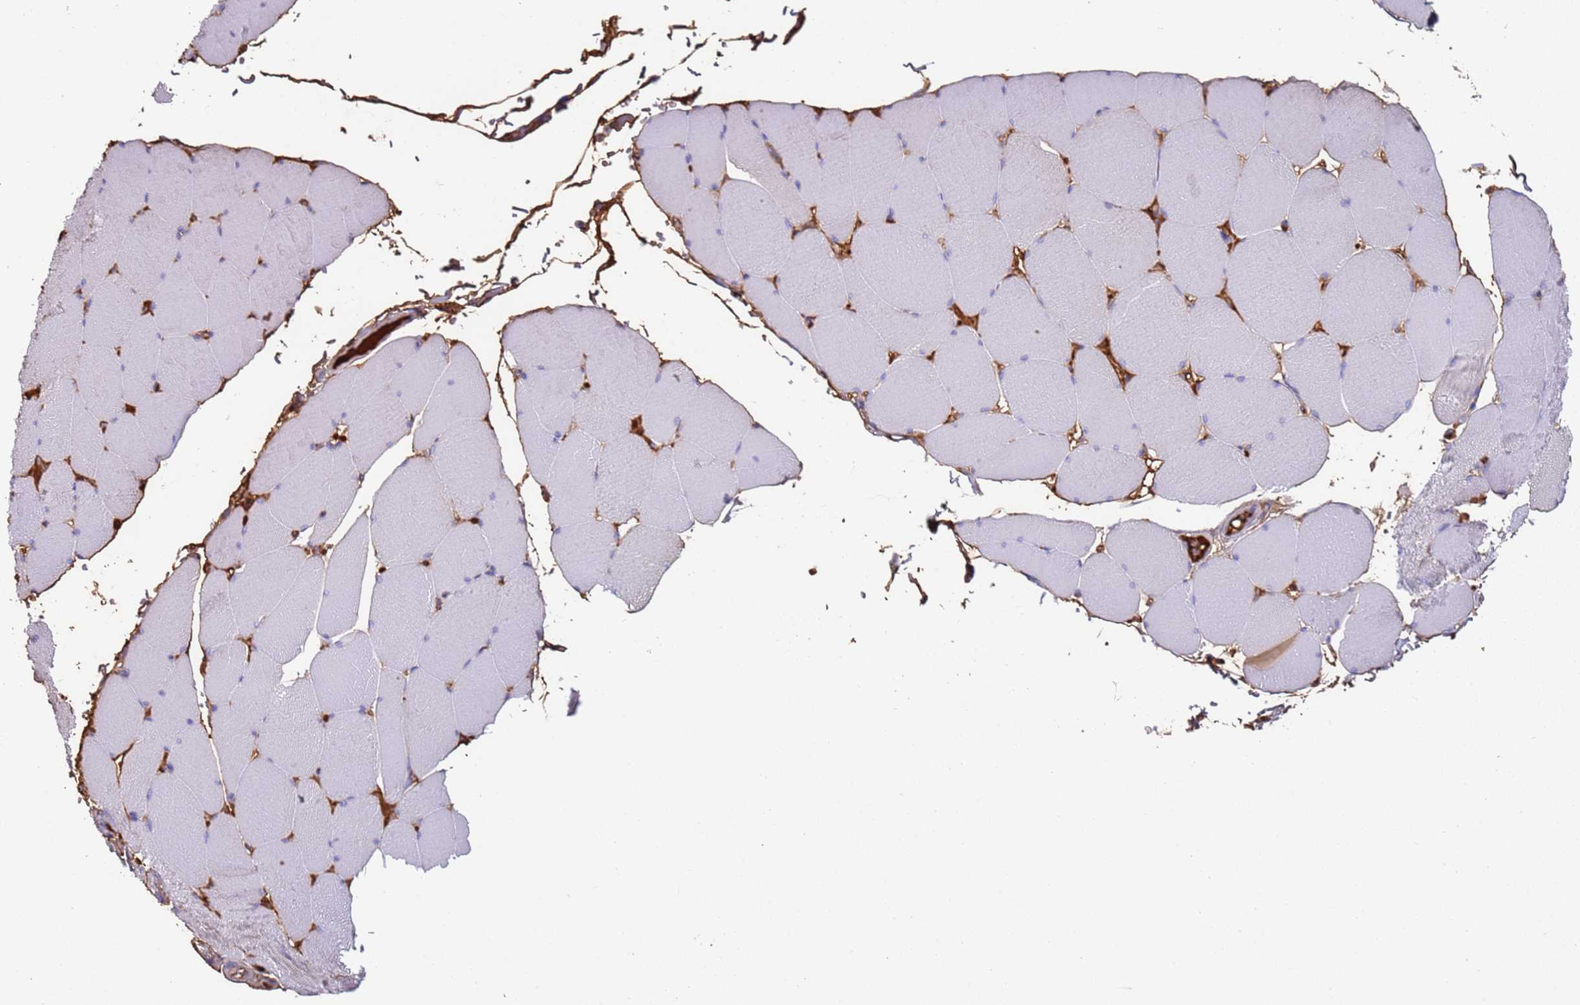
{"staining": {"intensity": "negative", "quantity": "none", "location": "none"}, "tissue": "skeletal muscle", "cell_type": "Myocytes", "image_type": "normal", "snomed": [{"axis": "morphology", "description": "Normal tissue, NOS"}, {"axis": "topography", "description": "Skeletal muscle"}, {"axis": "topography", "description": "Head-Neck"}], "caption": "Immunohistochemistry (IHC) image of normal skeletal muscle stained for a protein (brown), which exhibits no staining in myocytes.", "gene": "CYSLTR2", "patient": {"sex": "male", "age": 66}}